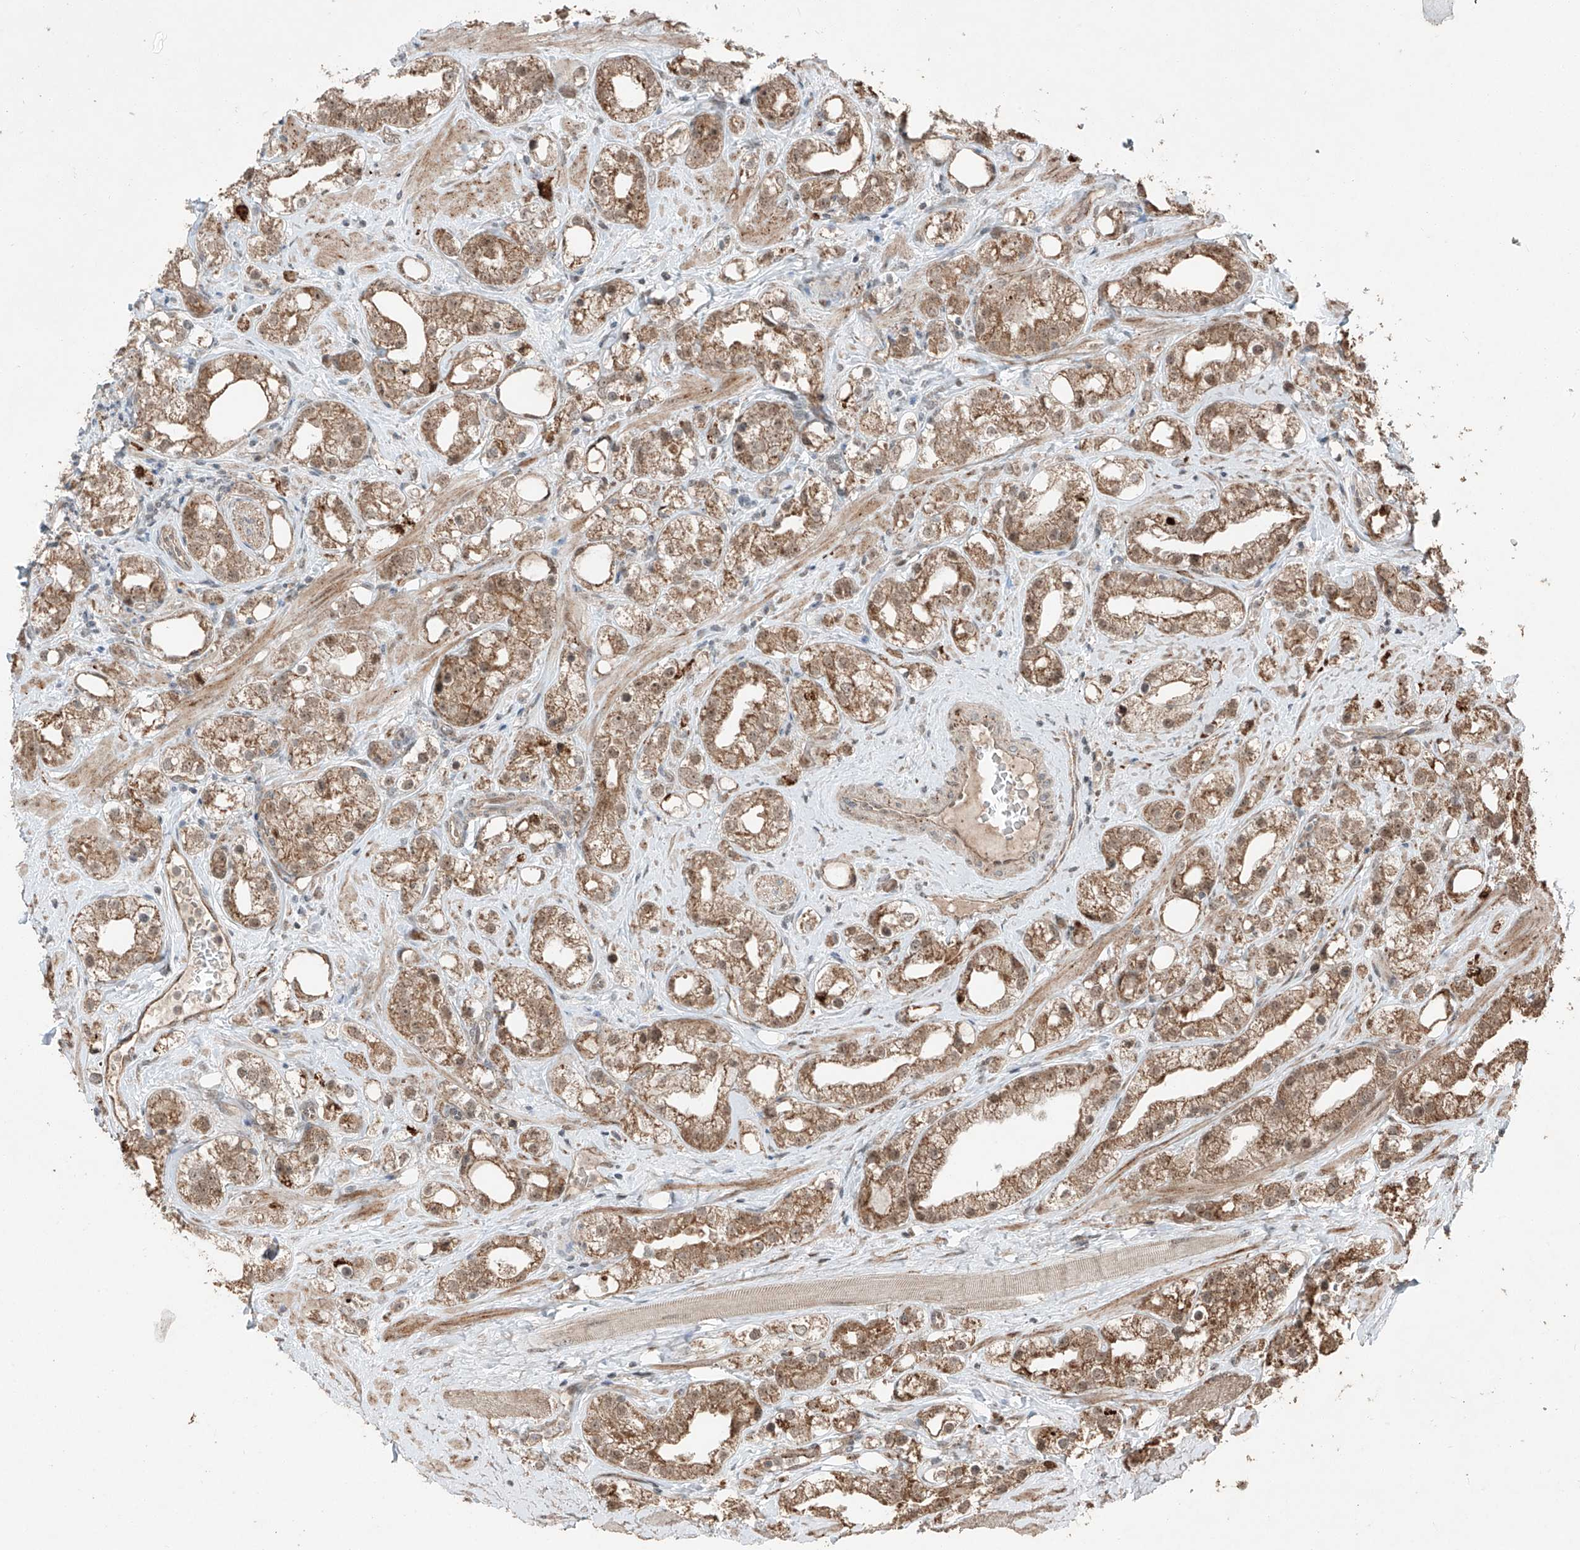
{"staining": {"intensity": "moderate", "quantity": ">75%", "location": "cytoplasmic/membranous"}, "tissue": "prostate cancer", "cell_type": "Tumor cells", "image_type": "cancer", "snomed": [{"axis": "morphology", "description": "Adenocarcinoma, NOS"}, {"axis": "topography", "description": "Prostate"}], "caption": "A photomicrograph showing moderate cytoplasmic/membranous positivity in about >75% of tumor cells in prostate cancer, as visualized by brown immunohistochemical staining.", "gene": "ZNF620", "patient": {"sex": "male", "age": 79}}